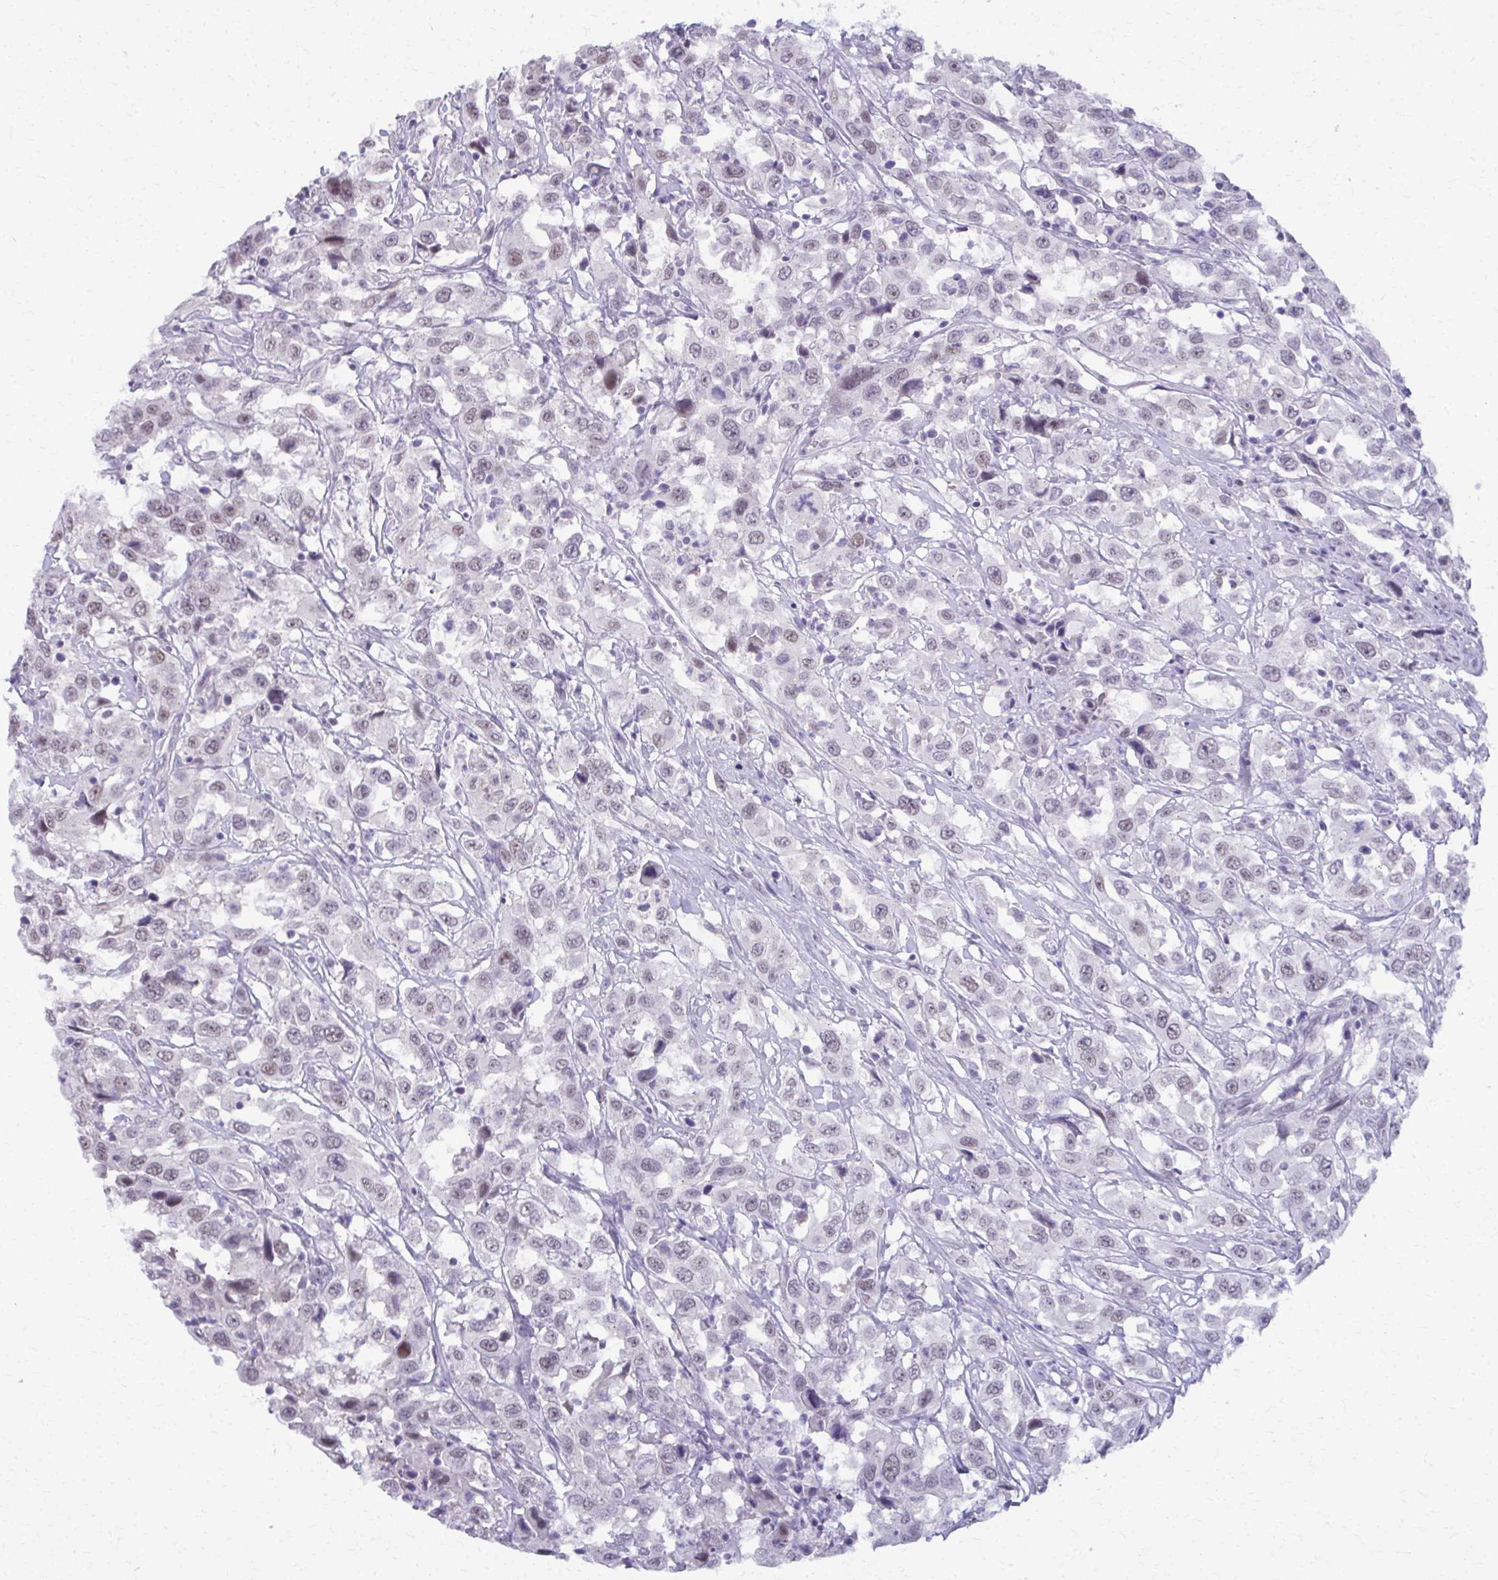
{"staining": {"intensity": "weak", "quantity": "<25%", "location": "nuclear"}, "tissue": "urothelial cancer", "cell_type": "Tumor cells", "image_type": "cancer", "snomed": [{"axis": "morphology", "description": "Urothelial carcinoma, High grade"}, {"axis": "topography", "description": "Urinary bladder"}], "caption": "Immunohistochemistry image of human urothelial carcinoma (high-grade) stained for a protein (brown), which reveals no staining in tumor cells. The staining is performed using DAB brown chromogen with nuclei counter-stained in using hematoxylin.", "gene": "MAF1", "patient": {"sex": "male", "age": 61}}